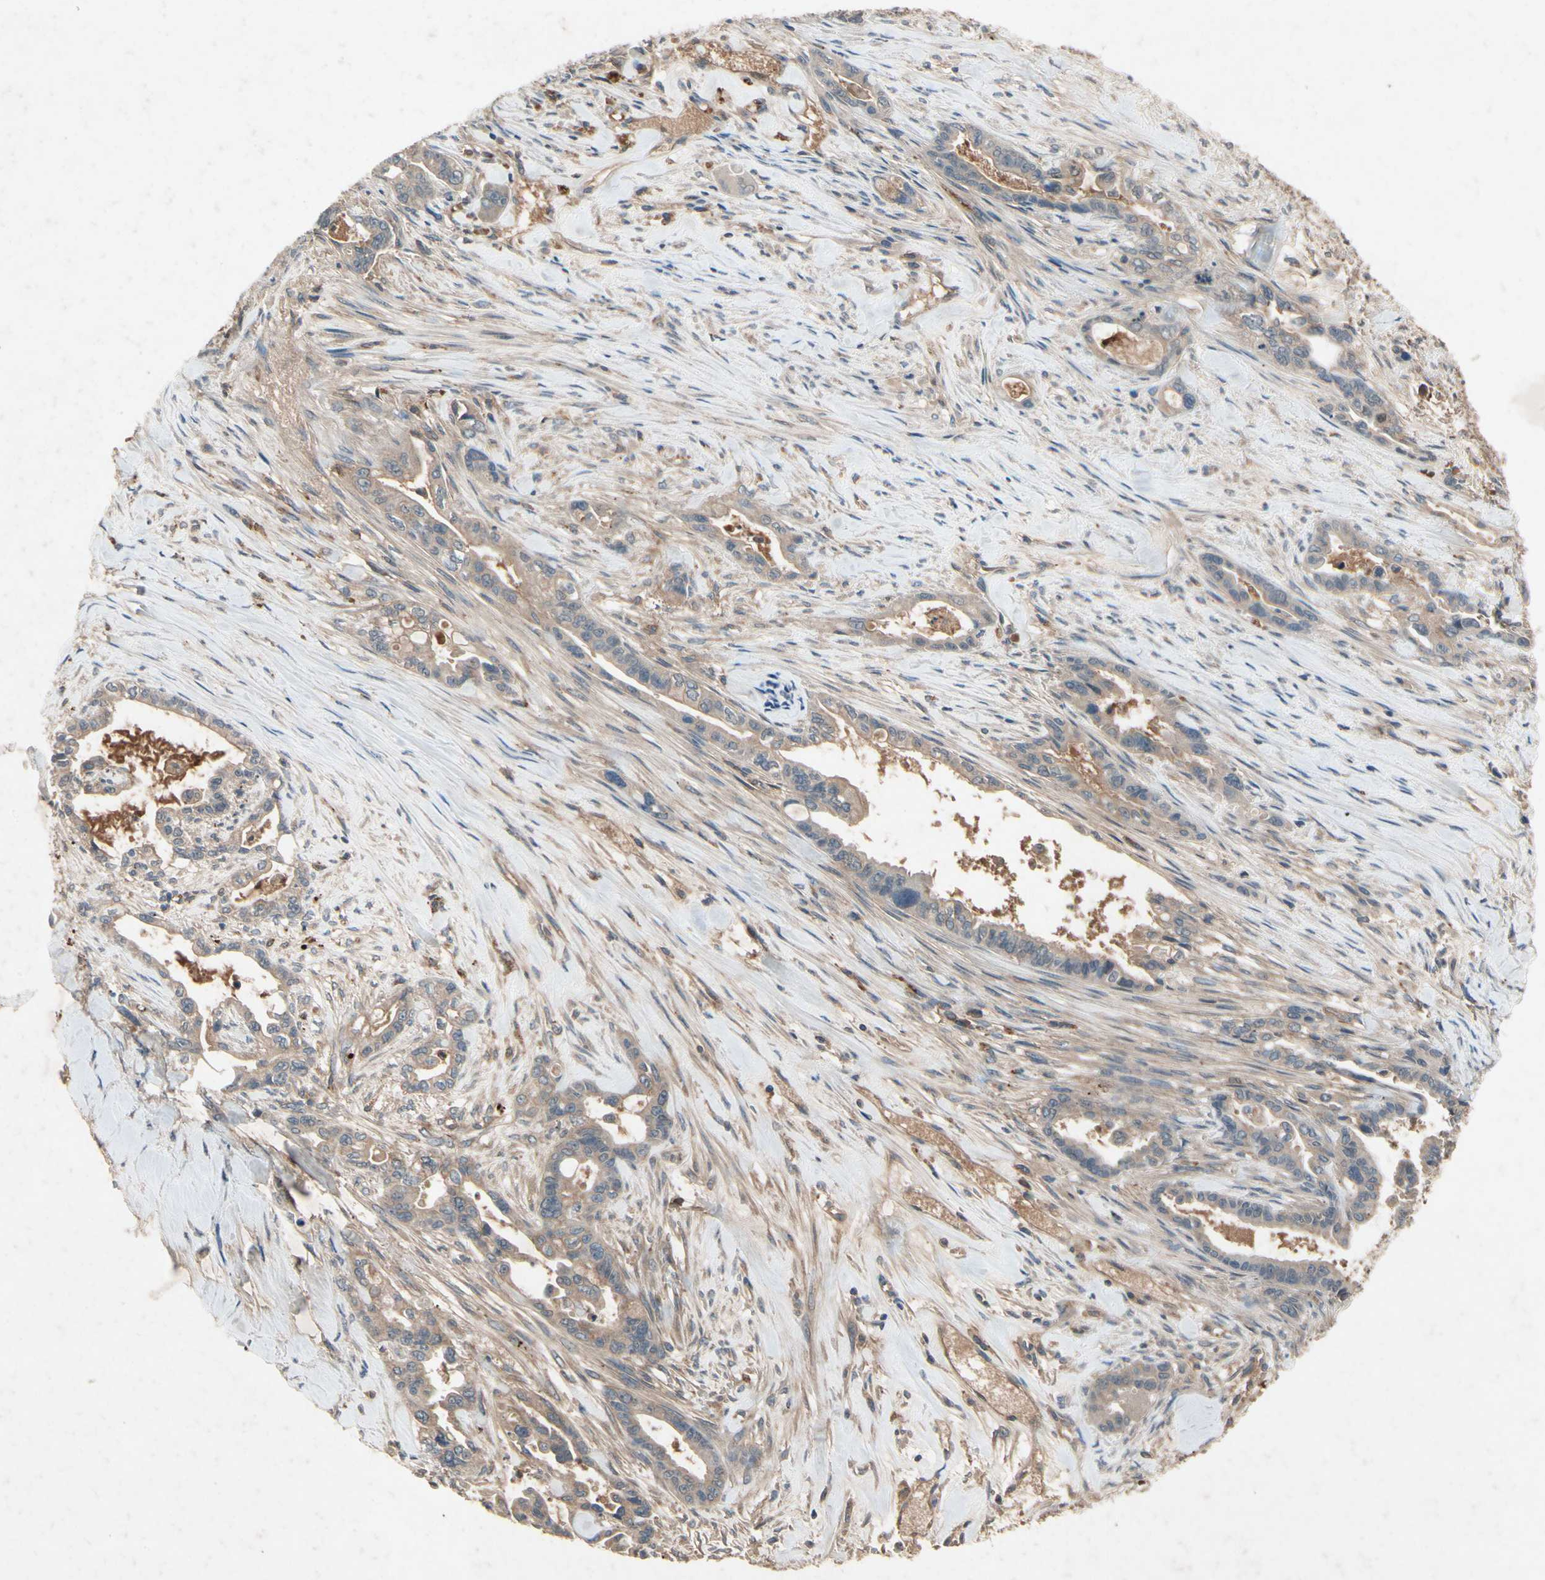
{"staining": {"intensity": "weak", "quantity": ">75%", "location": "cytoplasmic/membranous"}, "tissue": "pancreatic cancer", "cell_type": "Tumor cells", "image_type": "cancer", "snomed": [{"axis": "morphology", "description": "Adenocarcinoma, NOS"}, {"axis": "topography", "description": "Pancreas"}], "caption": "Immunohistochemical staining of human adenocarcinoma (pancreatic) demonstrates weak cytoplasmic/membranous protein expression in about >75% of tumor cells. Using DAB (brown) and hematoxylin (blue) stains, captured at high magnification using brightfield microscopy.", "gene": "IL1RL1", "patient": {"sex": "male", "age": 70}}